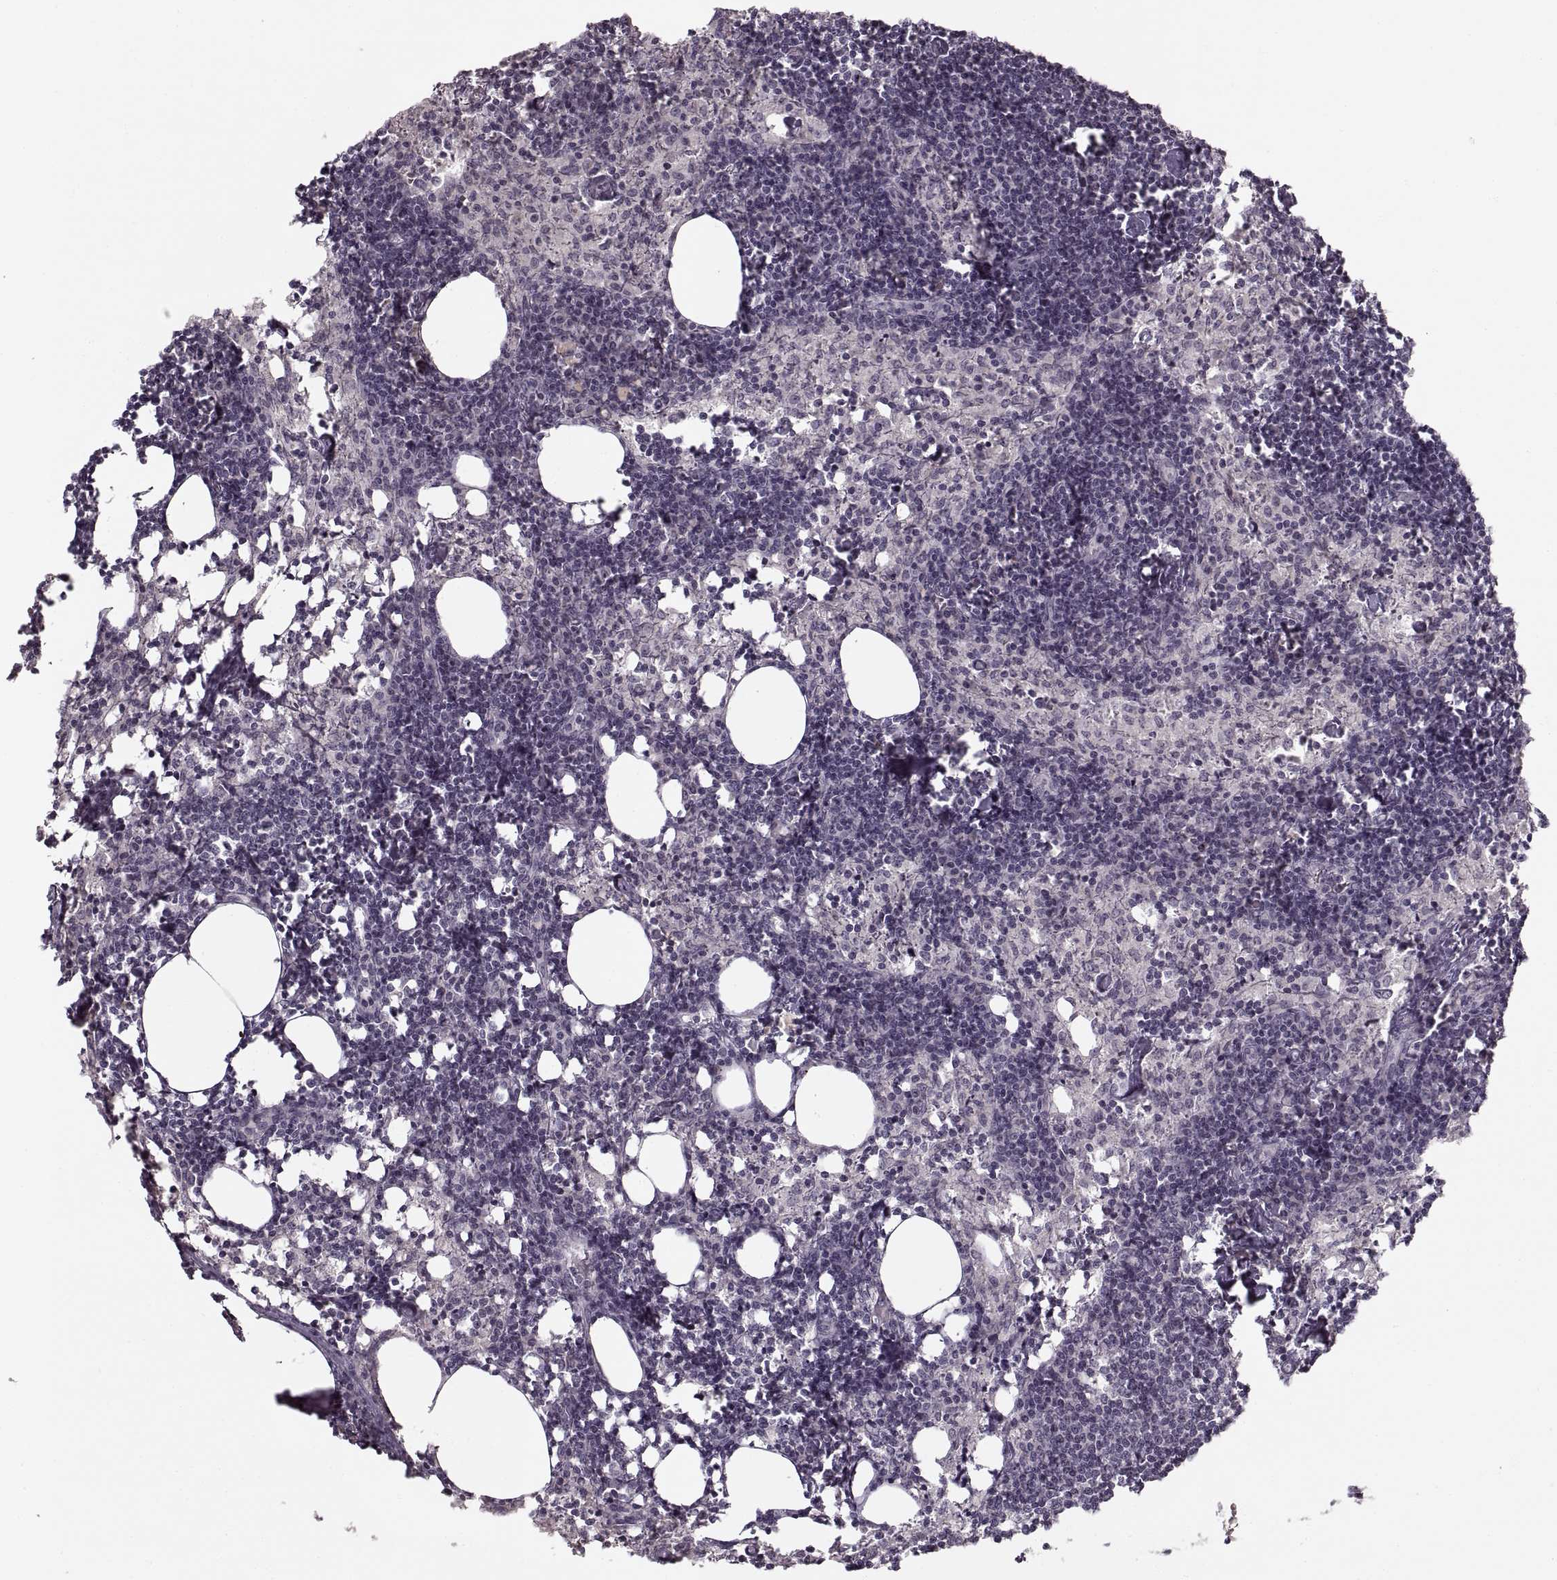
{"staining": {"intensity": "negative", "quantity": "none", "location": "none"}, "tissue": "lymph node", "cell_type": "Germinal center cells", "image_type": "normal", "snomed": [{"axis": "morphology", "description": "Normal tissue, NOS"}, {"axis": "topography", "description": "Lymph node"}], "caption": "DAB immunohistochemical staining of benign lymph node demonstrates no significant expression in germinal center cells.", "gene": "ASIC3", "patient": {"sex": "female", "age": 52}}